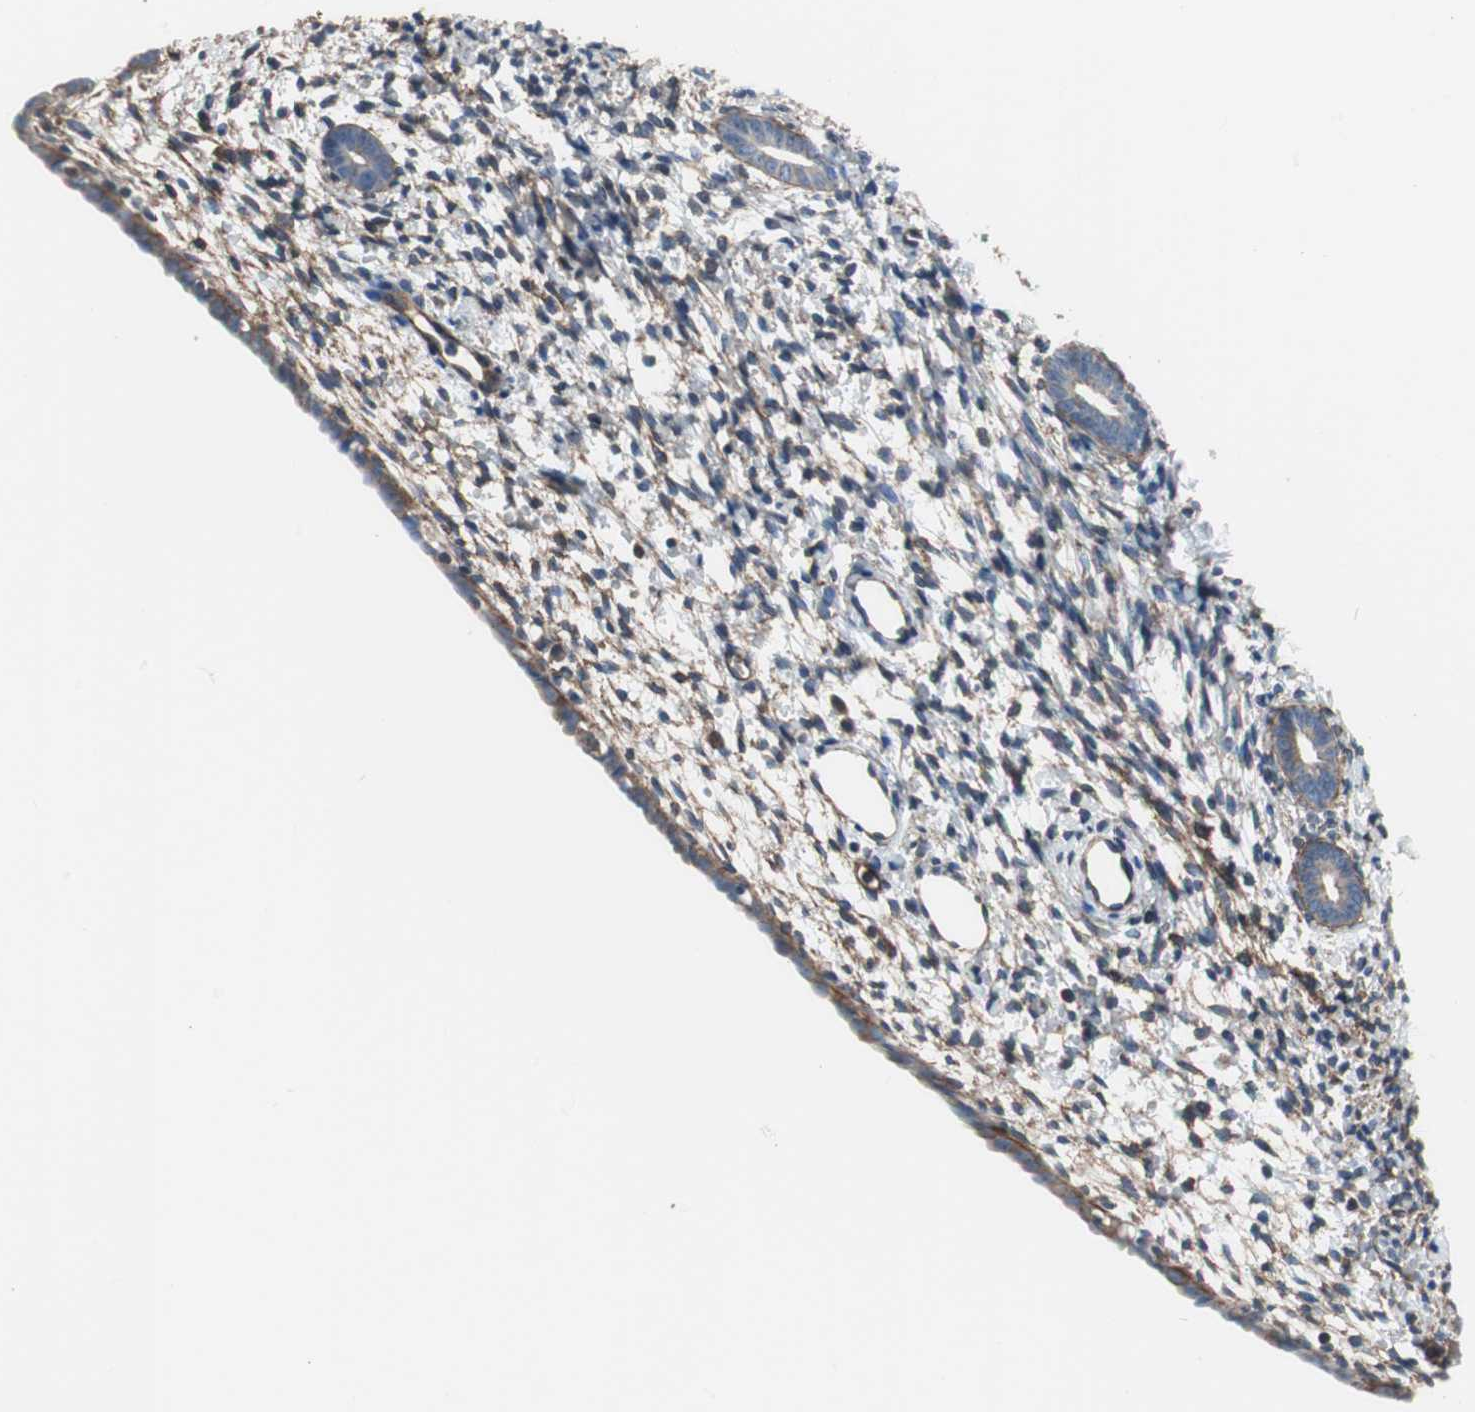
{"staining": {"intensity": "moderate", "quantity": "25%-75%", "location": "cytoplasmic/membranous"}, "tissue": "endometrium", "cell_type": "Cells in endometrial stroma", "image_type": "normal", "snomed": [{"axis": "morphology", "description": "Normal tissue, NOS"}, {"axis": "topography", "description": "Endometrium"}], "caption": "Human endometrium stained for a protein (brown) demonstrates moderate cytoplasmic/membranous positive staining in about 25%-75% of cells in endometrial stroma.", "gene": "KIF3B", "patient": {"sex": "female", "age": 71}}